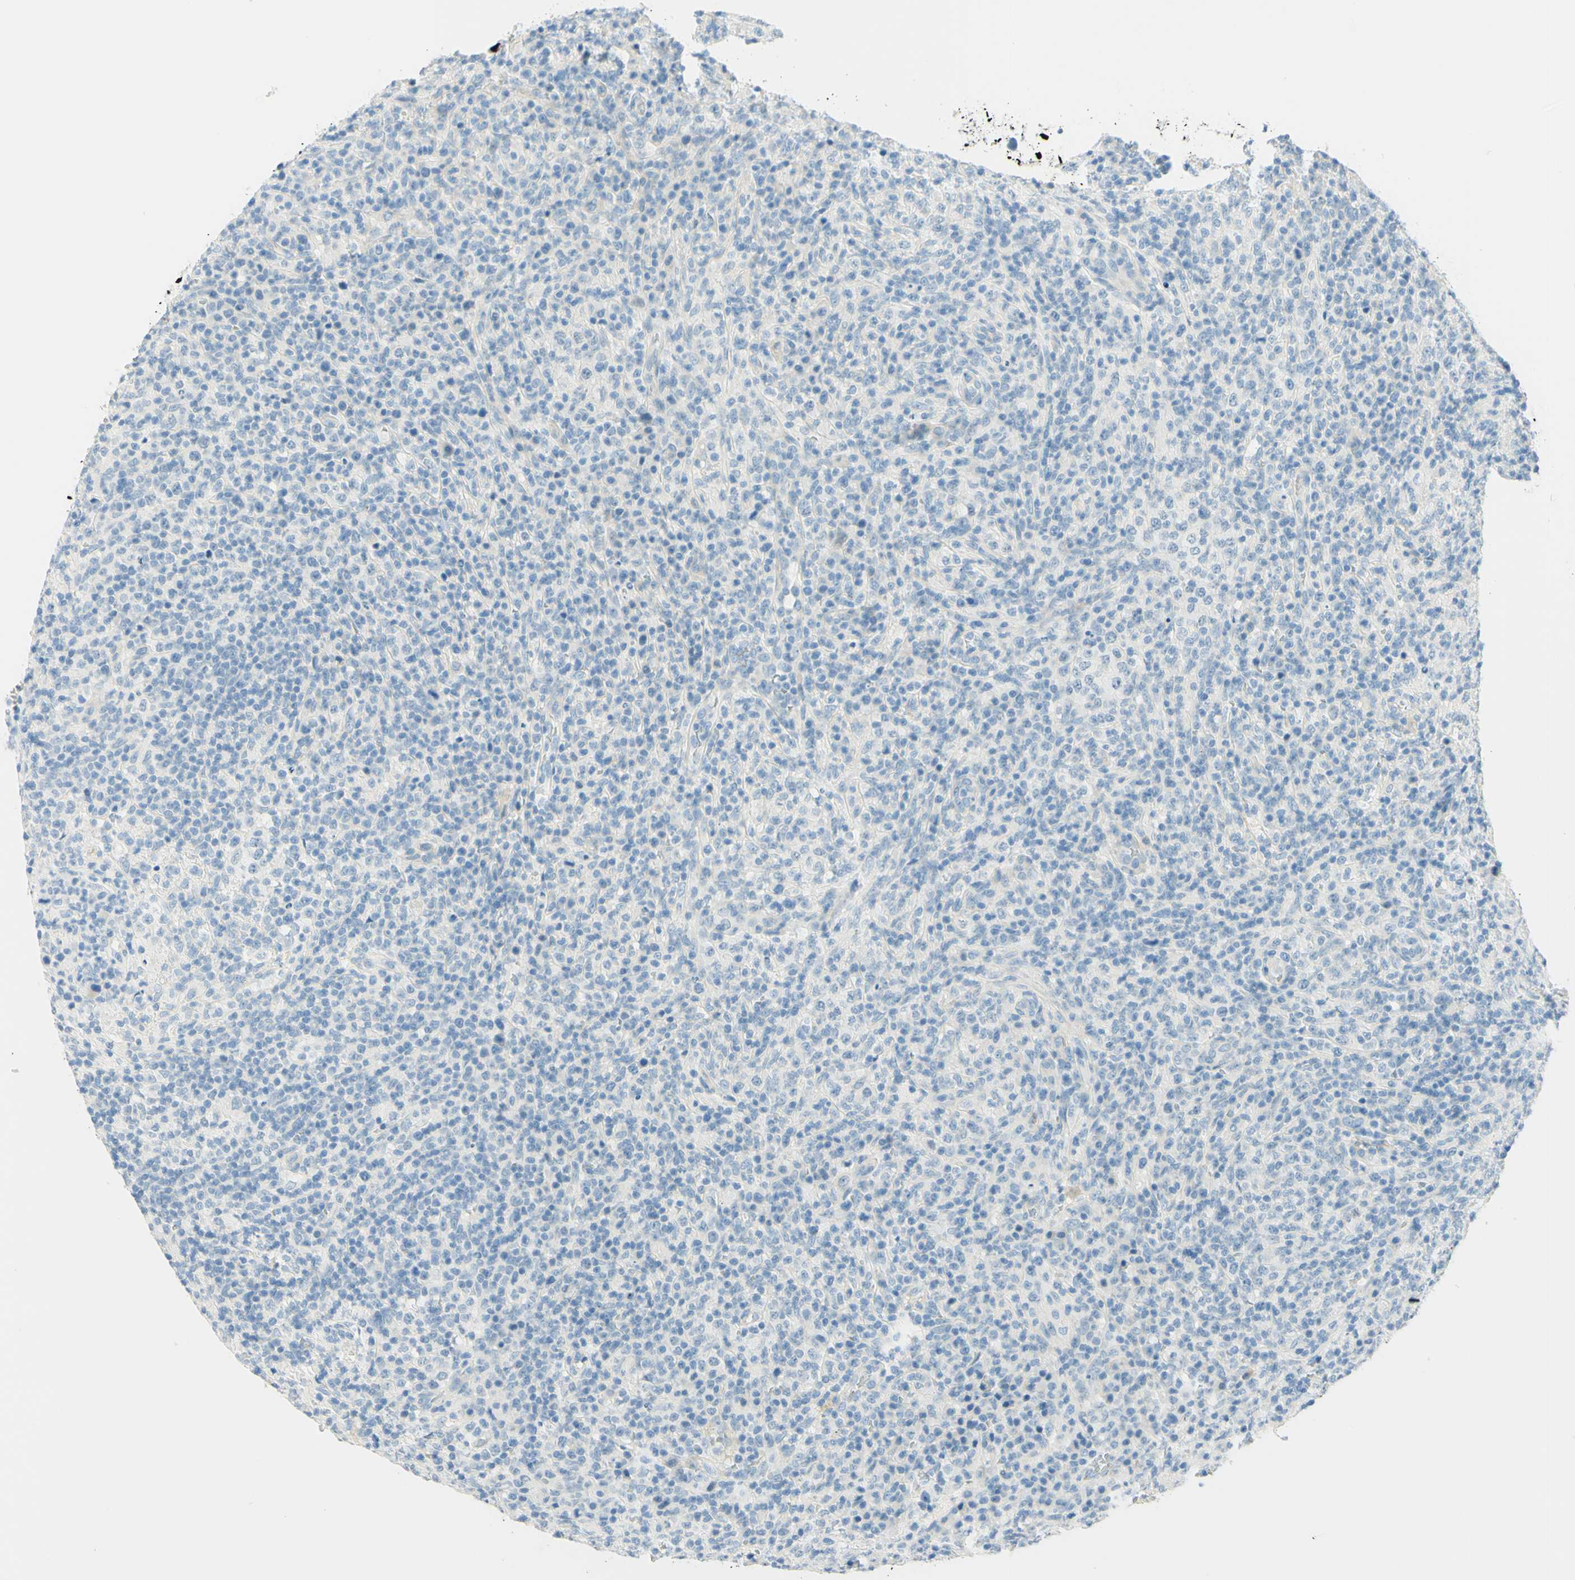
{"staining": {"intensity": "negative", "quantity": "none", "location": "none"}, "tissue": "lymphoma", "cell_type": "Tumor cells", "image_type": "cancer", "snomed": [{"axis": "morphology", "description": "Malignant lymphoma, non-Hodgkin's type, High grade"}, {"axis": "topography", "description": "Lymph node"}], "caption": "Tumor cells show no significant staining in malignant lymphoma, non-Hodgkin's type (high-grade).", "gene": "TMEM132D", "patient": {"sex": "female", "age": 76}}